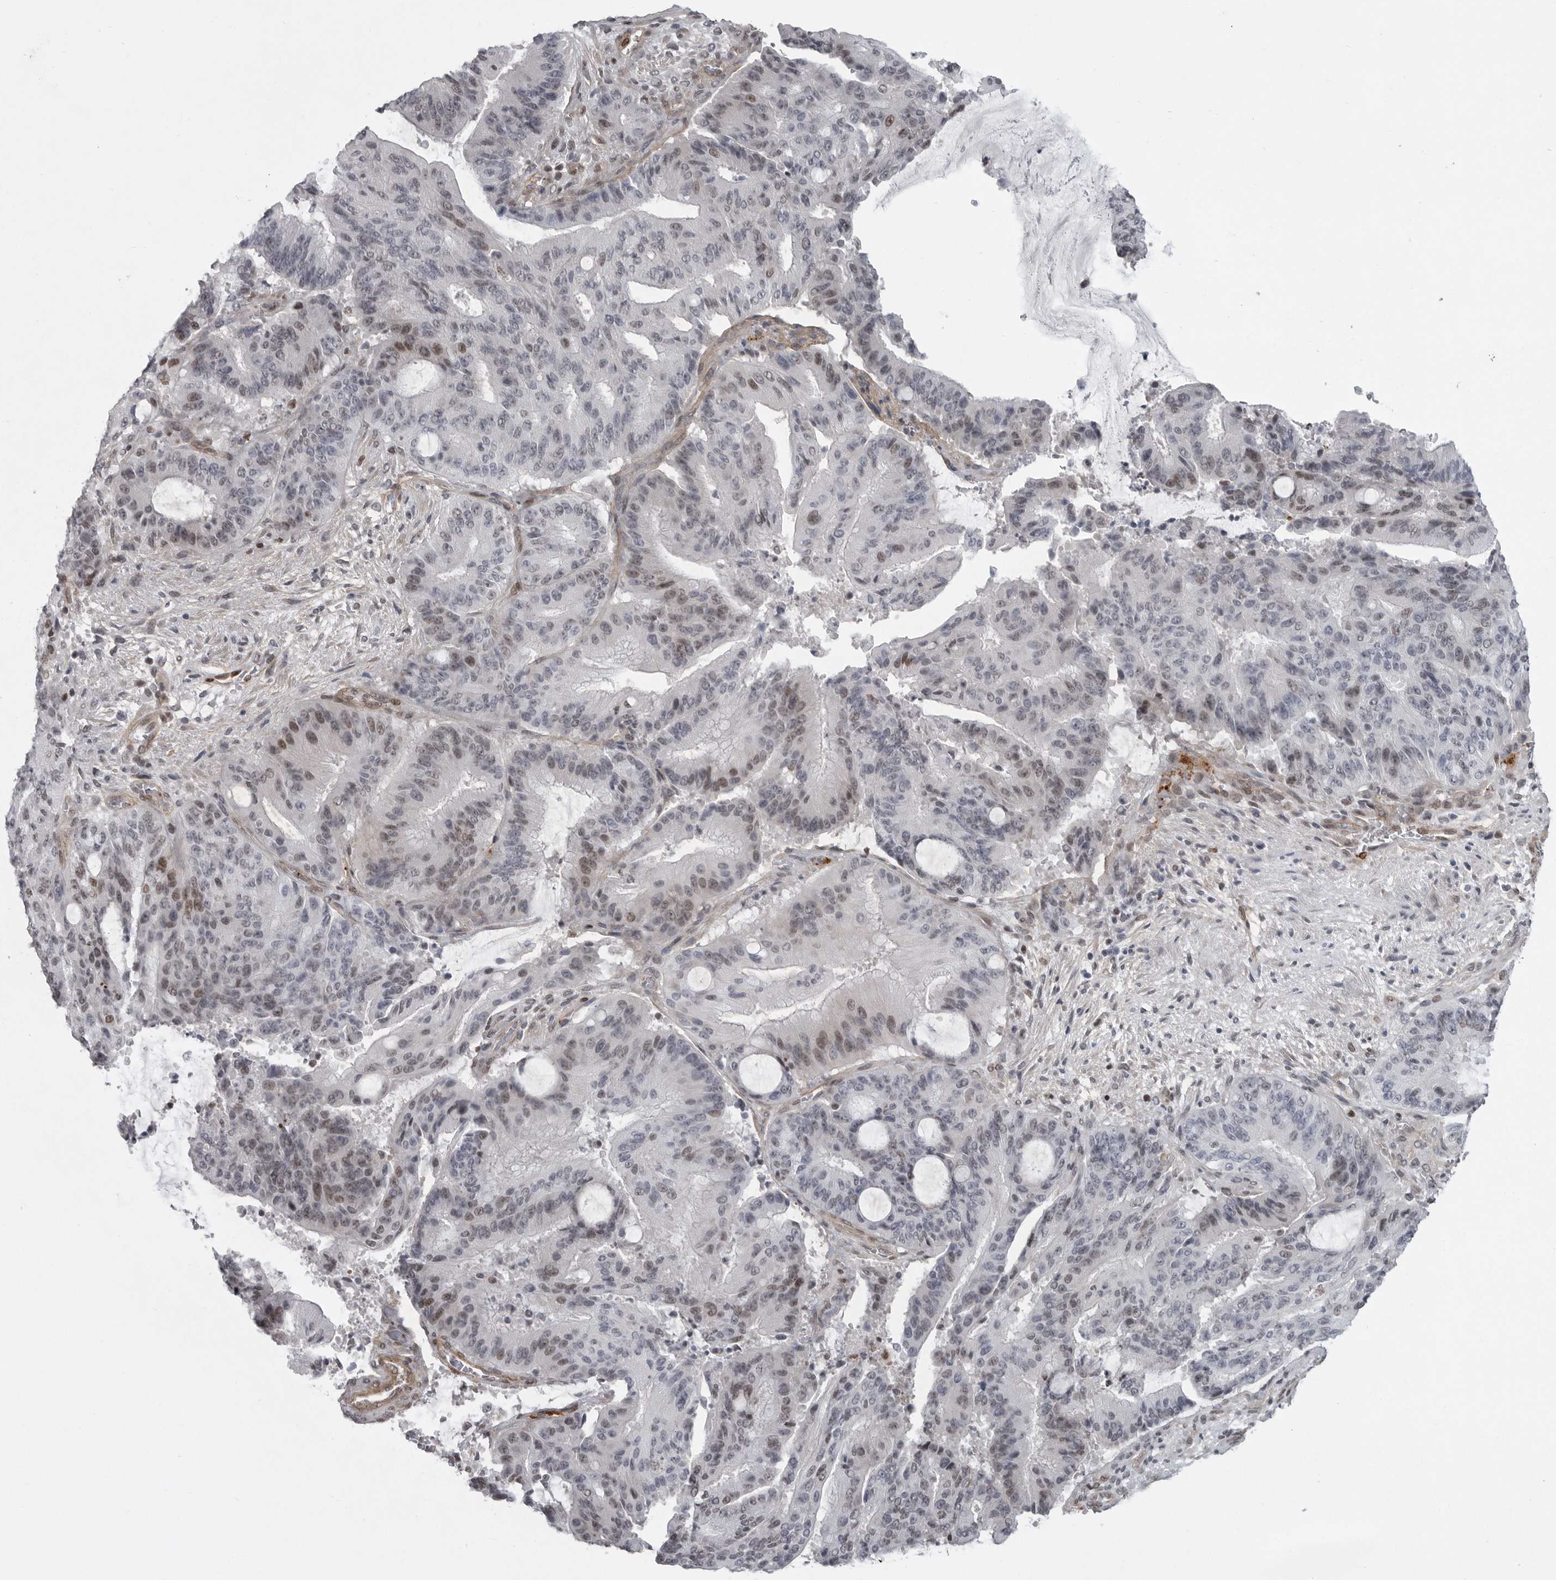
{"staining": {"intensity": "weak", "quantity": "25%-75%", "location": "nuclear"}, "tissue": "liver cancer", "cell_type": "Tumor cells", "image_type": "cancer", "snomed": [{"axis": "morphology", "description": "Normal tissue, NOS"}, {"axis": "morphology", "description": "Cholangiocarcinoma"}, {"axis": "topography", "description": "Liver"}, {"axis": "topography", "description": "Peripheral nerve tissue"}], "caption": "A micrograph showing weak nuclear staining in about 25%-75% of tumor cells in liver cholangiocarcinoma, as visualized by brown immunohistochemical staining.", "gene": "HMGN3", "patient": {"sex": "female", "age": 73}}